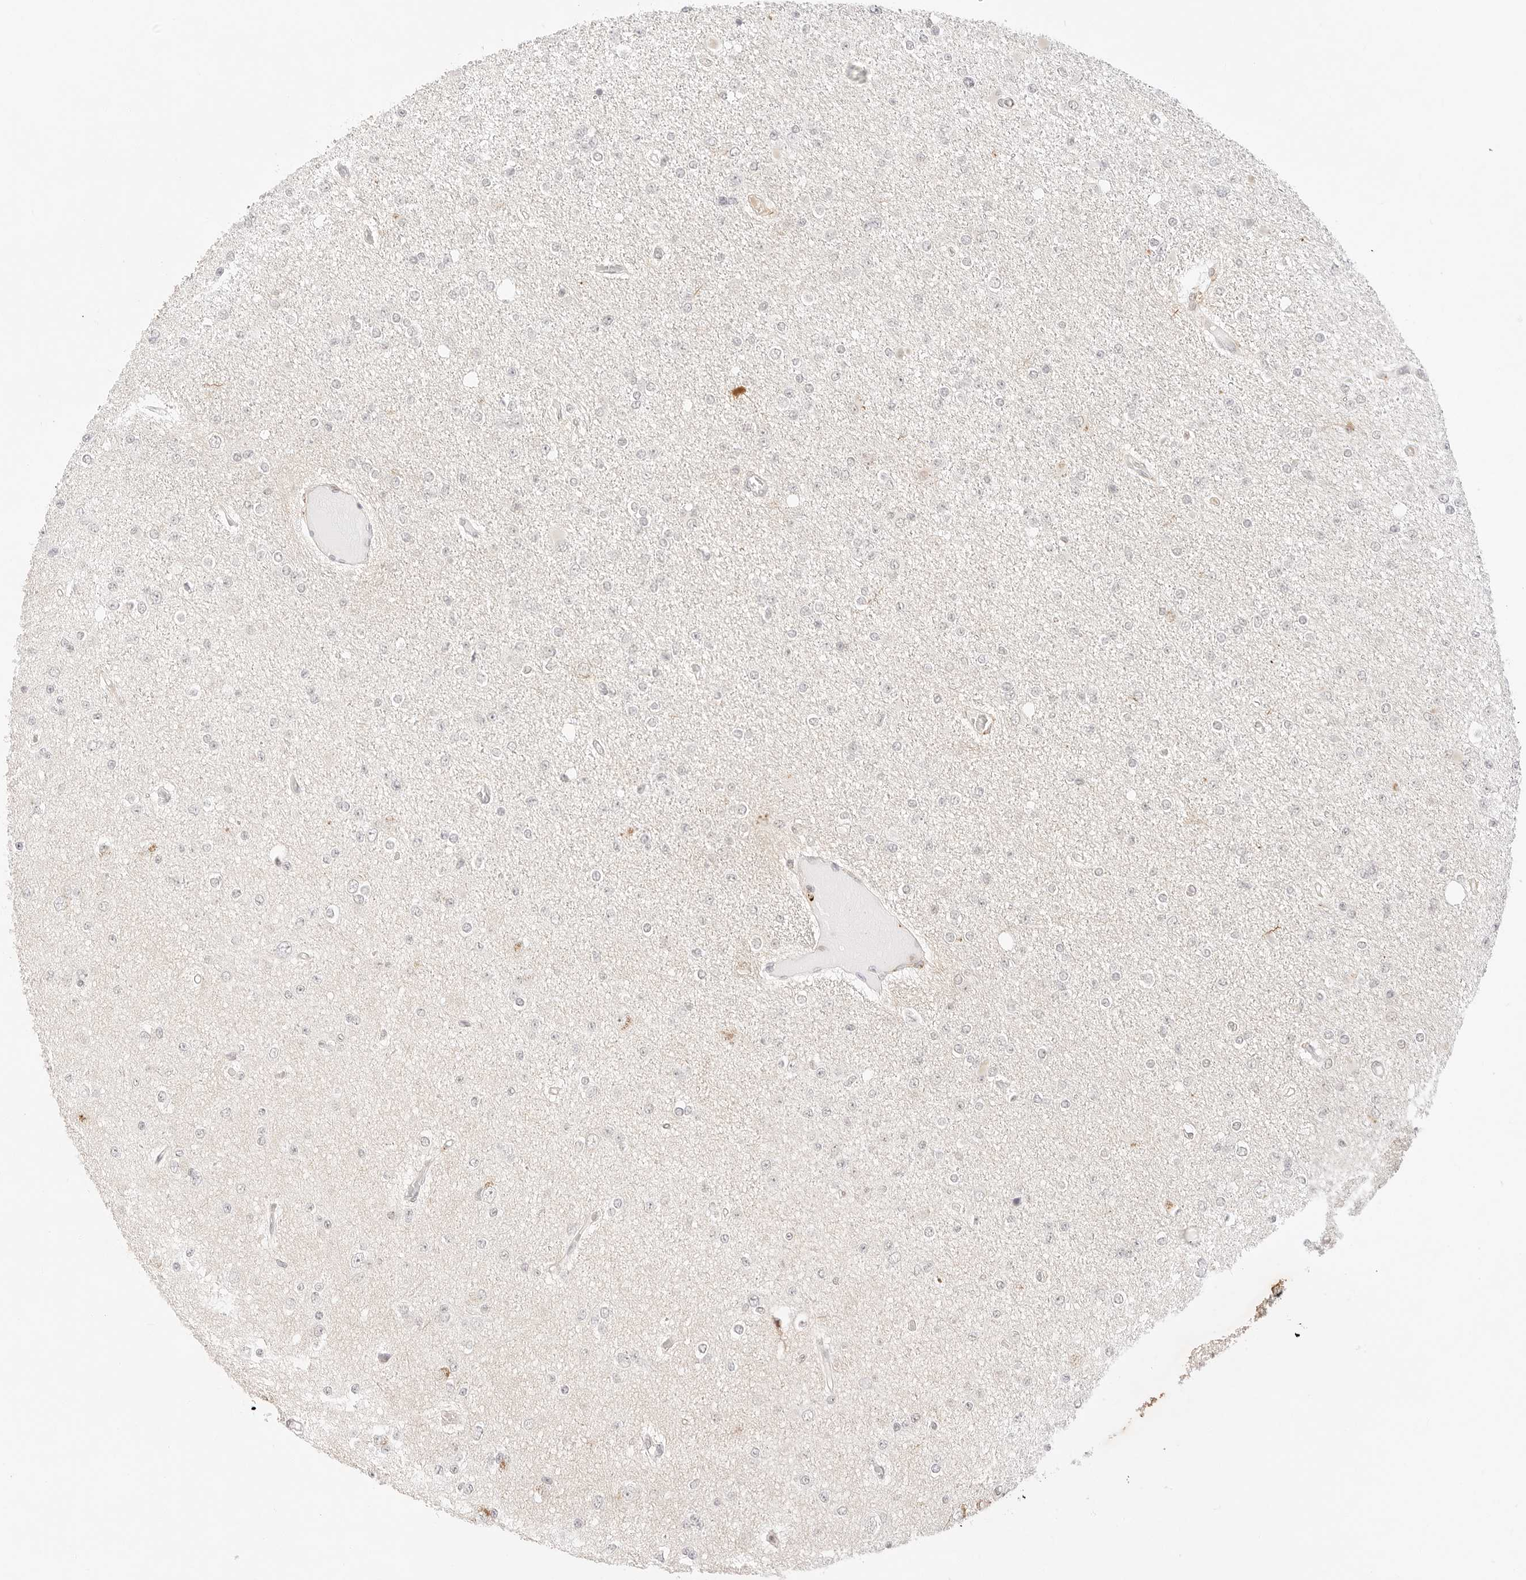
{"staining": {"intensity": "negative", "quantity": "none", "location": "none"}, "tissue": "glioma", "cell_type": "Tumor cells", "image_type": "cancer", "snomed": [{"axis": "morphology", "description": "Glioma, malignant, Low grade"}, {"axis": "topography", "description": "Brain"}], "caption": "Immunohistochemistry of glioma reveals no staining in tumor cells. (DAB (3,3'-diaminobenzidine) immunohistochemistry (IHC) with hematoxylin counter stain).", "gene": "GNAS", "patient": {"sex": "female", "age": 22}}